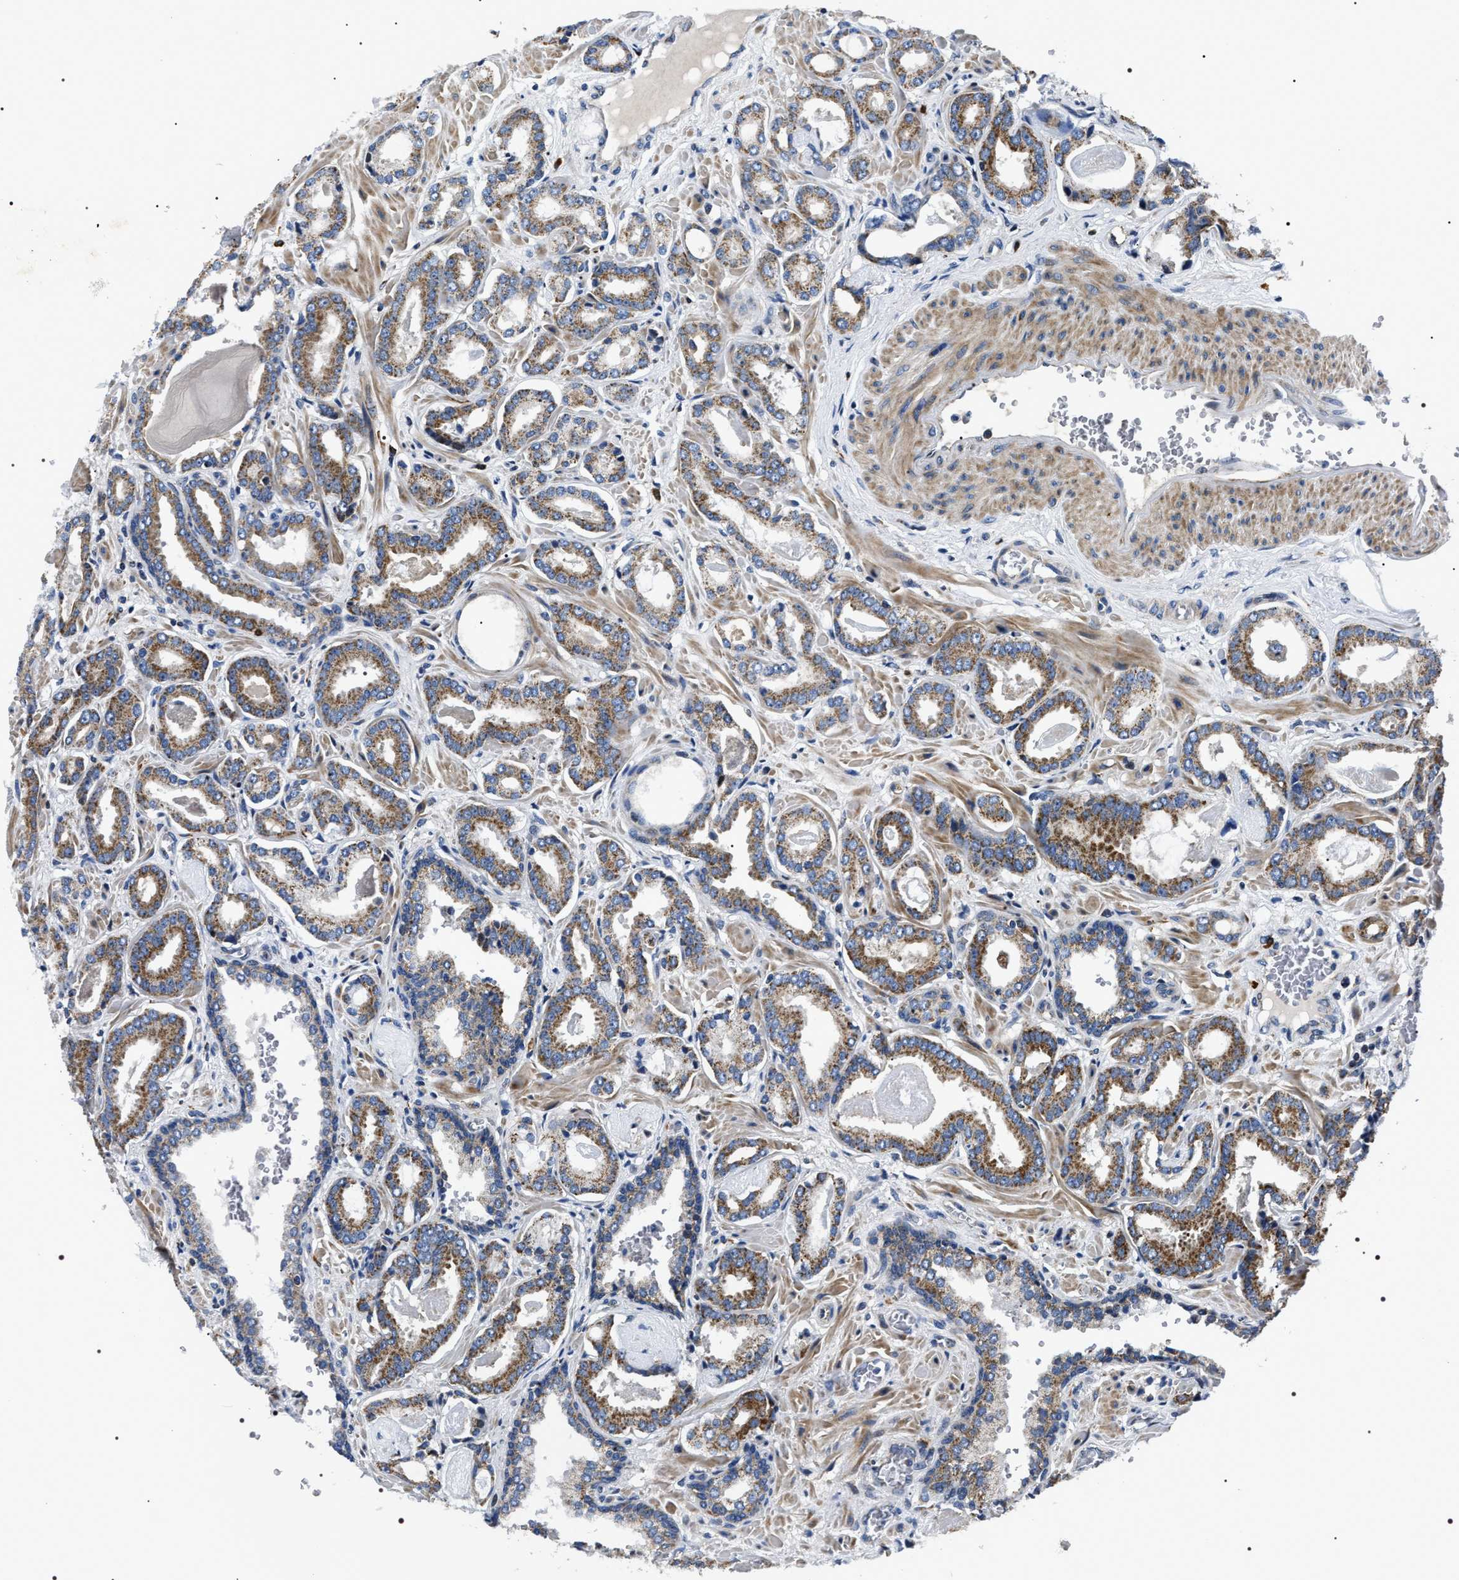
{"staining": {"intensity": "moderate", "quantity": ">75%", "location": "cytoplasmic/membranous"}, "tissue": "prostate cancer", "cell_type": "Tumor cells", "image_type": "cancer", "snomed": [{"axis": "morphology", "description": "Adenocarcinoma, Low grade"}, {"axis": "topography", "description": "Prostate"}], "caption": "A high-resolution photomicrograph shows immunohistochemistry staining of low-grade adenocarcinoma (prostate), which reveals moderate cytoplasmic/membranous staining in approximately >75% of tumor cells.", "gene": "NTMT1", "patient": {"sex": "male", "age": 53}}